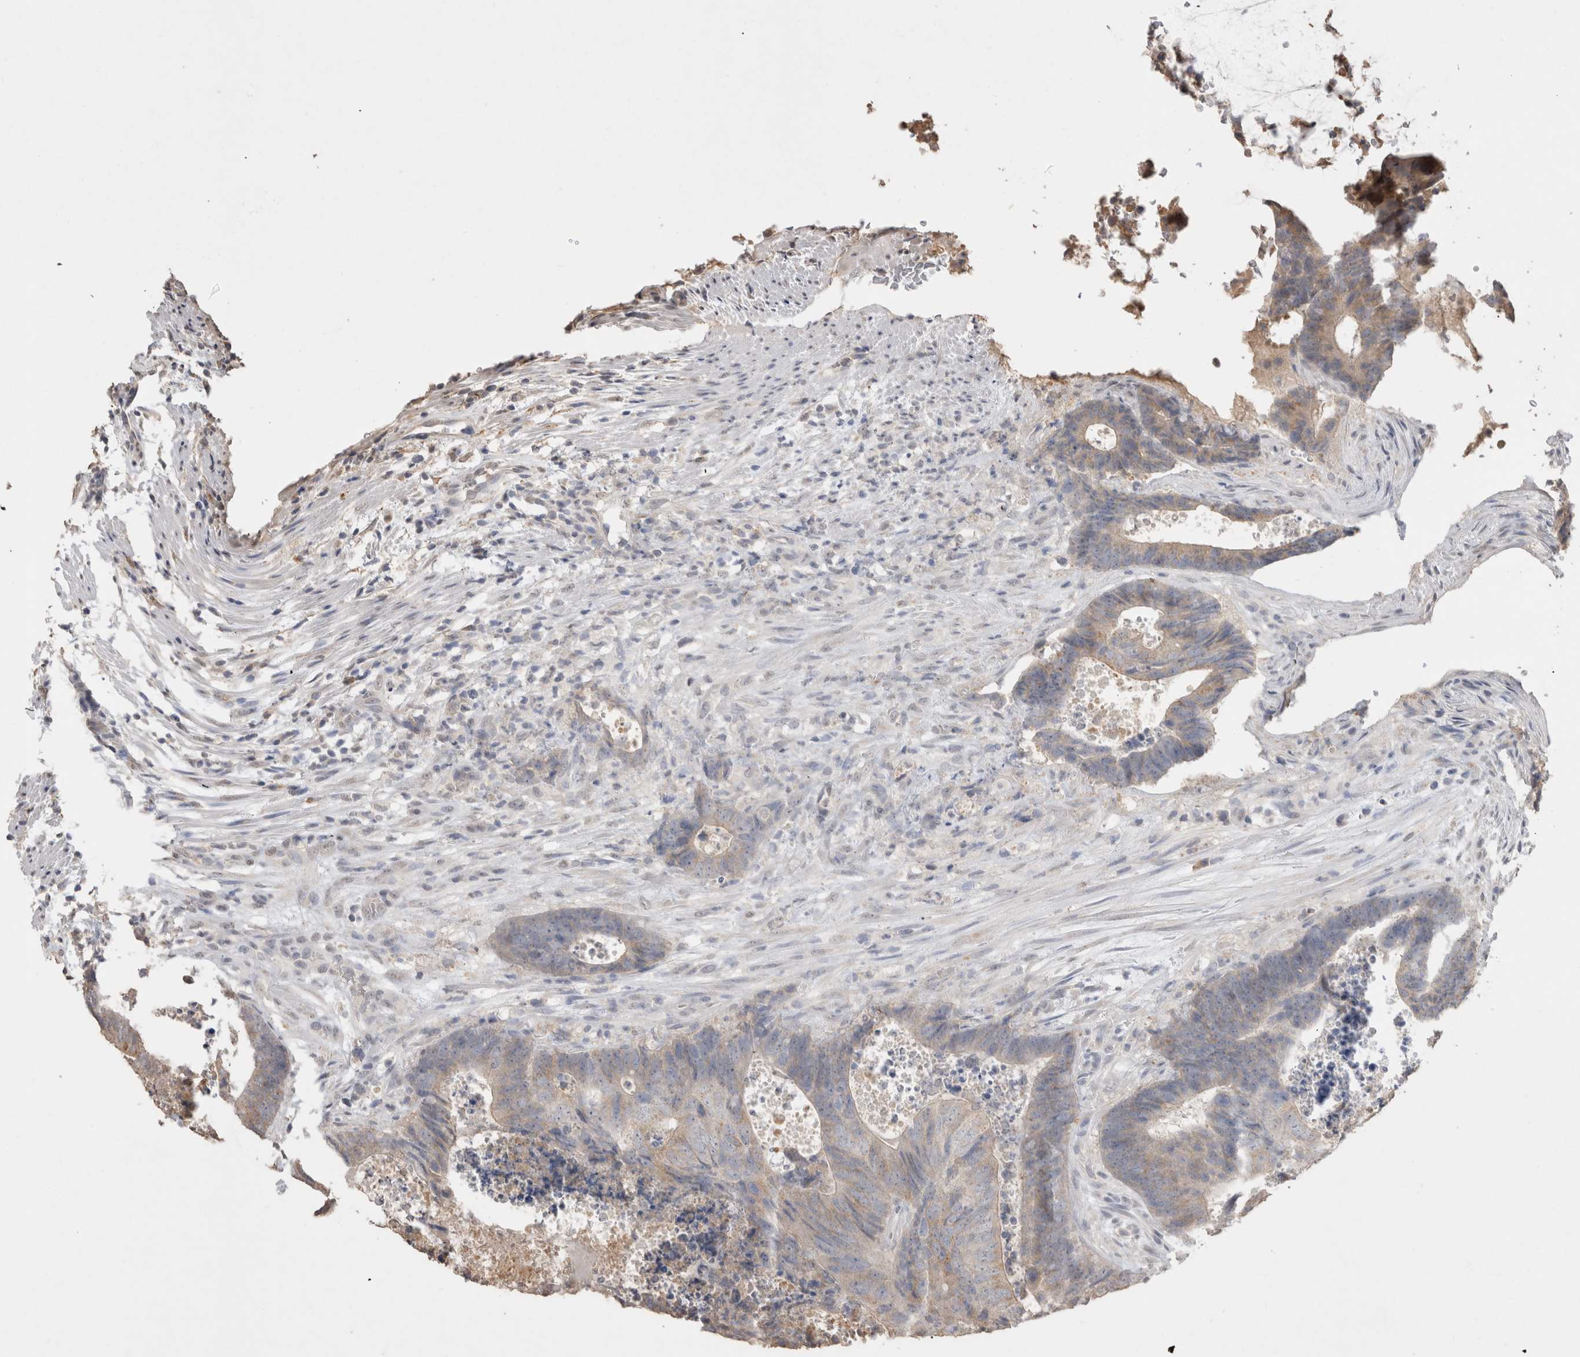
{"staining": {"intensity": "weak", "quantity": "<25%", "location": "cytoplasmic/membranous"}, "tissue": "colorectal cancer", "cell_type": "Tumor cells", "image_type": "cancer", "snomed": [{"axis": "morphology", "description": "Adenocarcinoma, NOS"}, {"axis": "topography", "description": "Colon"}], "caption": "High magnification brightfield microscopy of adenocarcinoma (colorectal) stained with DAB (brown) and counterstained with hematoxylin (blue): tumor cells show no significant expression.", "gene": "NAALADL2", "patient": {"sex": "male", "age": 56}}